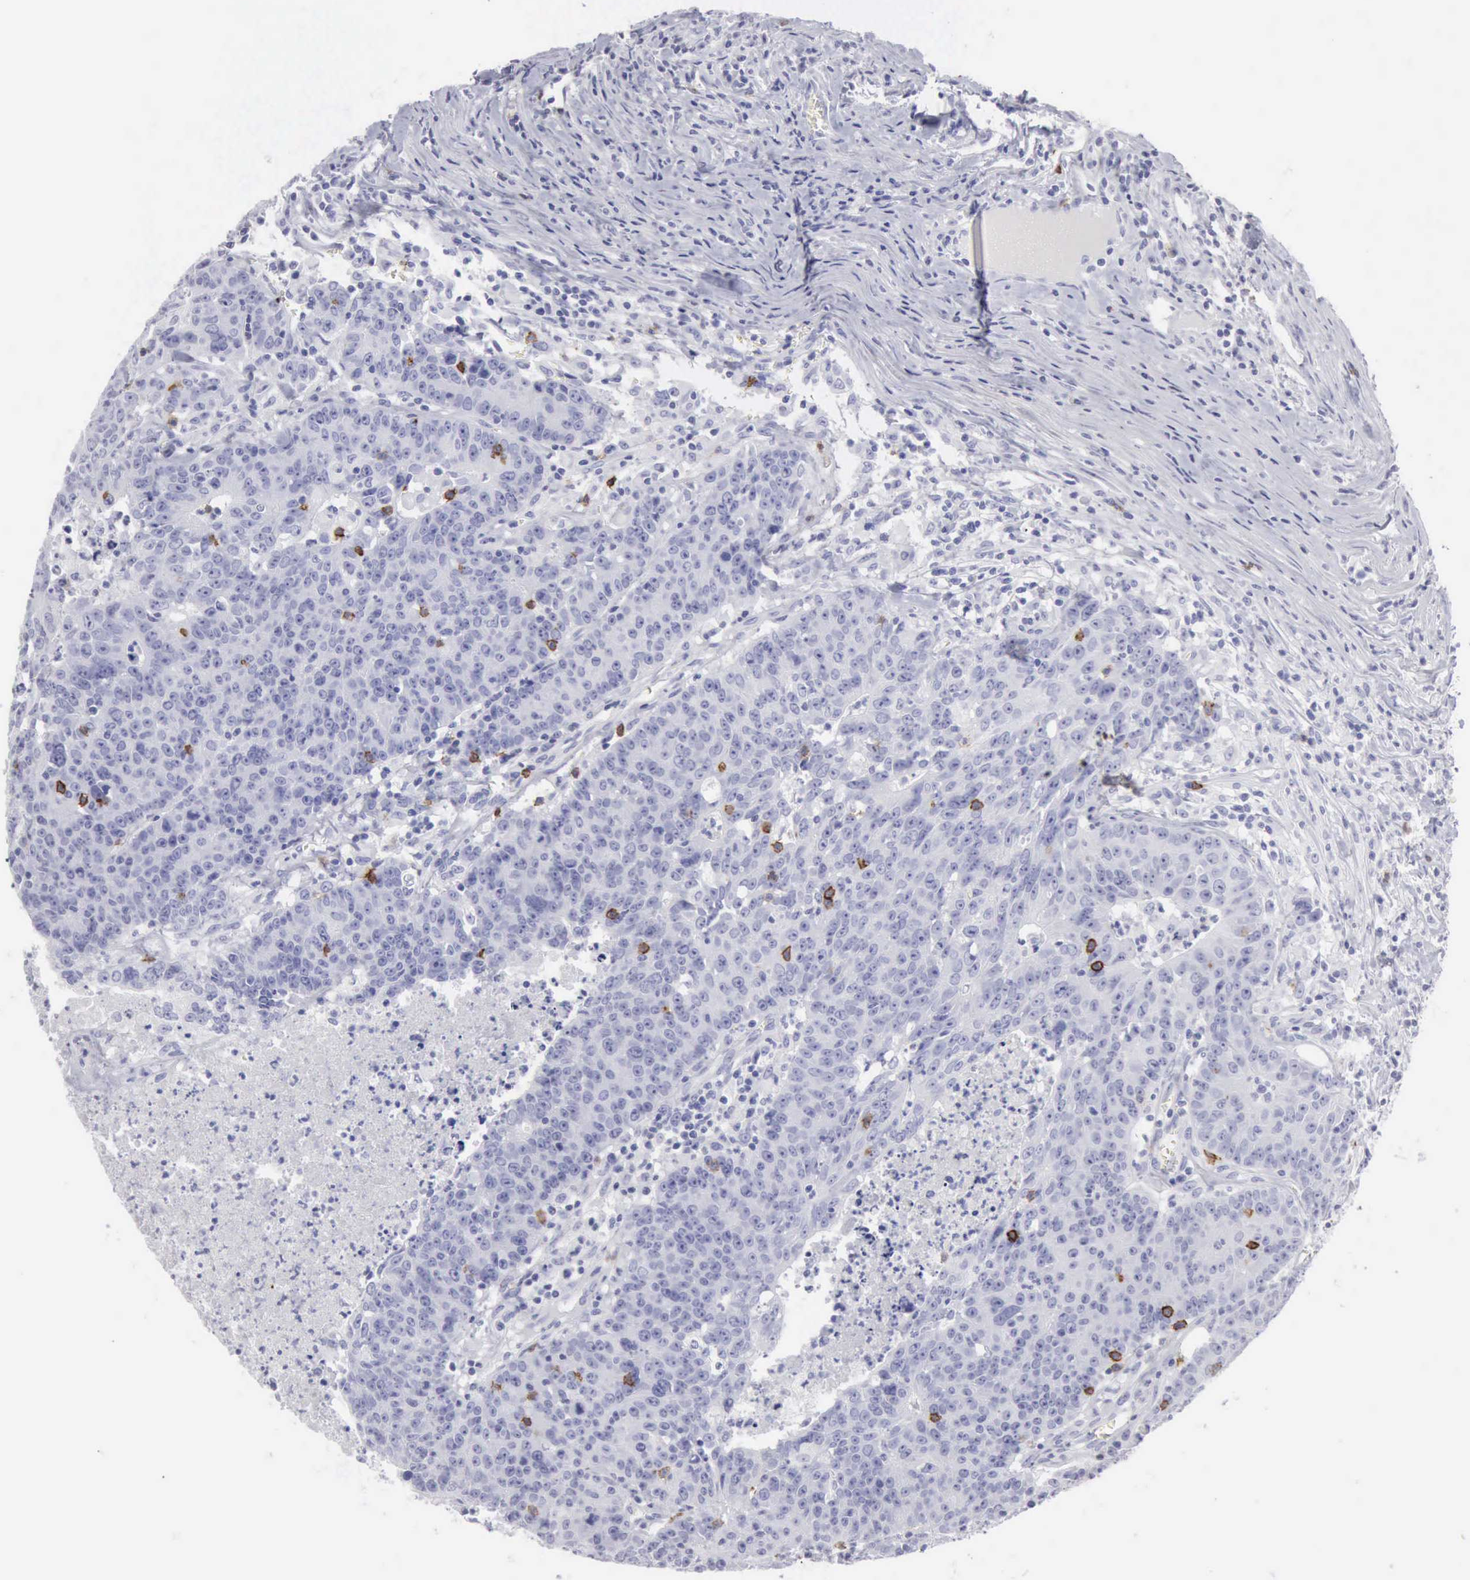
{"staining": {"intensity": "moderate", "quantity": "<25%", "location": "cytoplasmic/membranous,nuclear"}, "tissue": "colorectal cancer", "cell_type": "Tumor cells", "image_type": "cancer", "snomed": [{"axis": "morphology", "description": "Adenocarcinoma, NOS"}, {"axis": "topography", "description": "Colon"}], "caption": "A brown stain shows moderate cytoplasmic/membranous and nuclear staining of a protein in colorectal cancer tumor cells.", "gene": "NCAM1", "patient": {"sex": "female", "age": 53}}